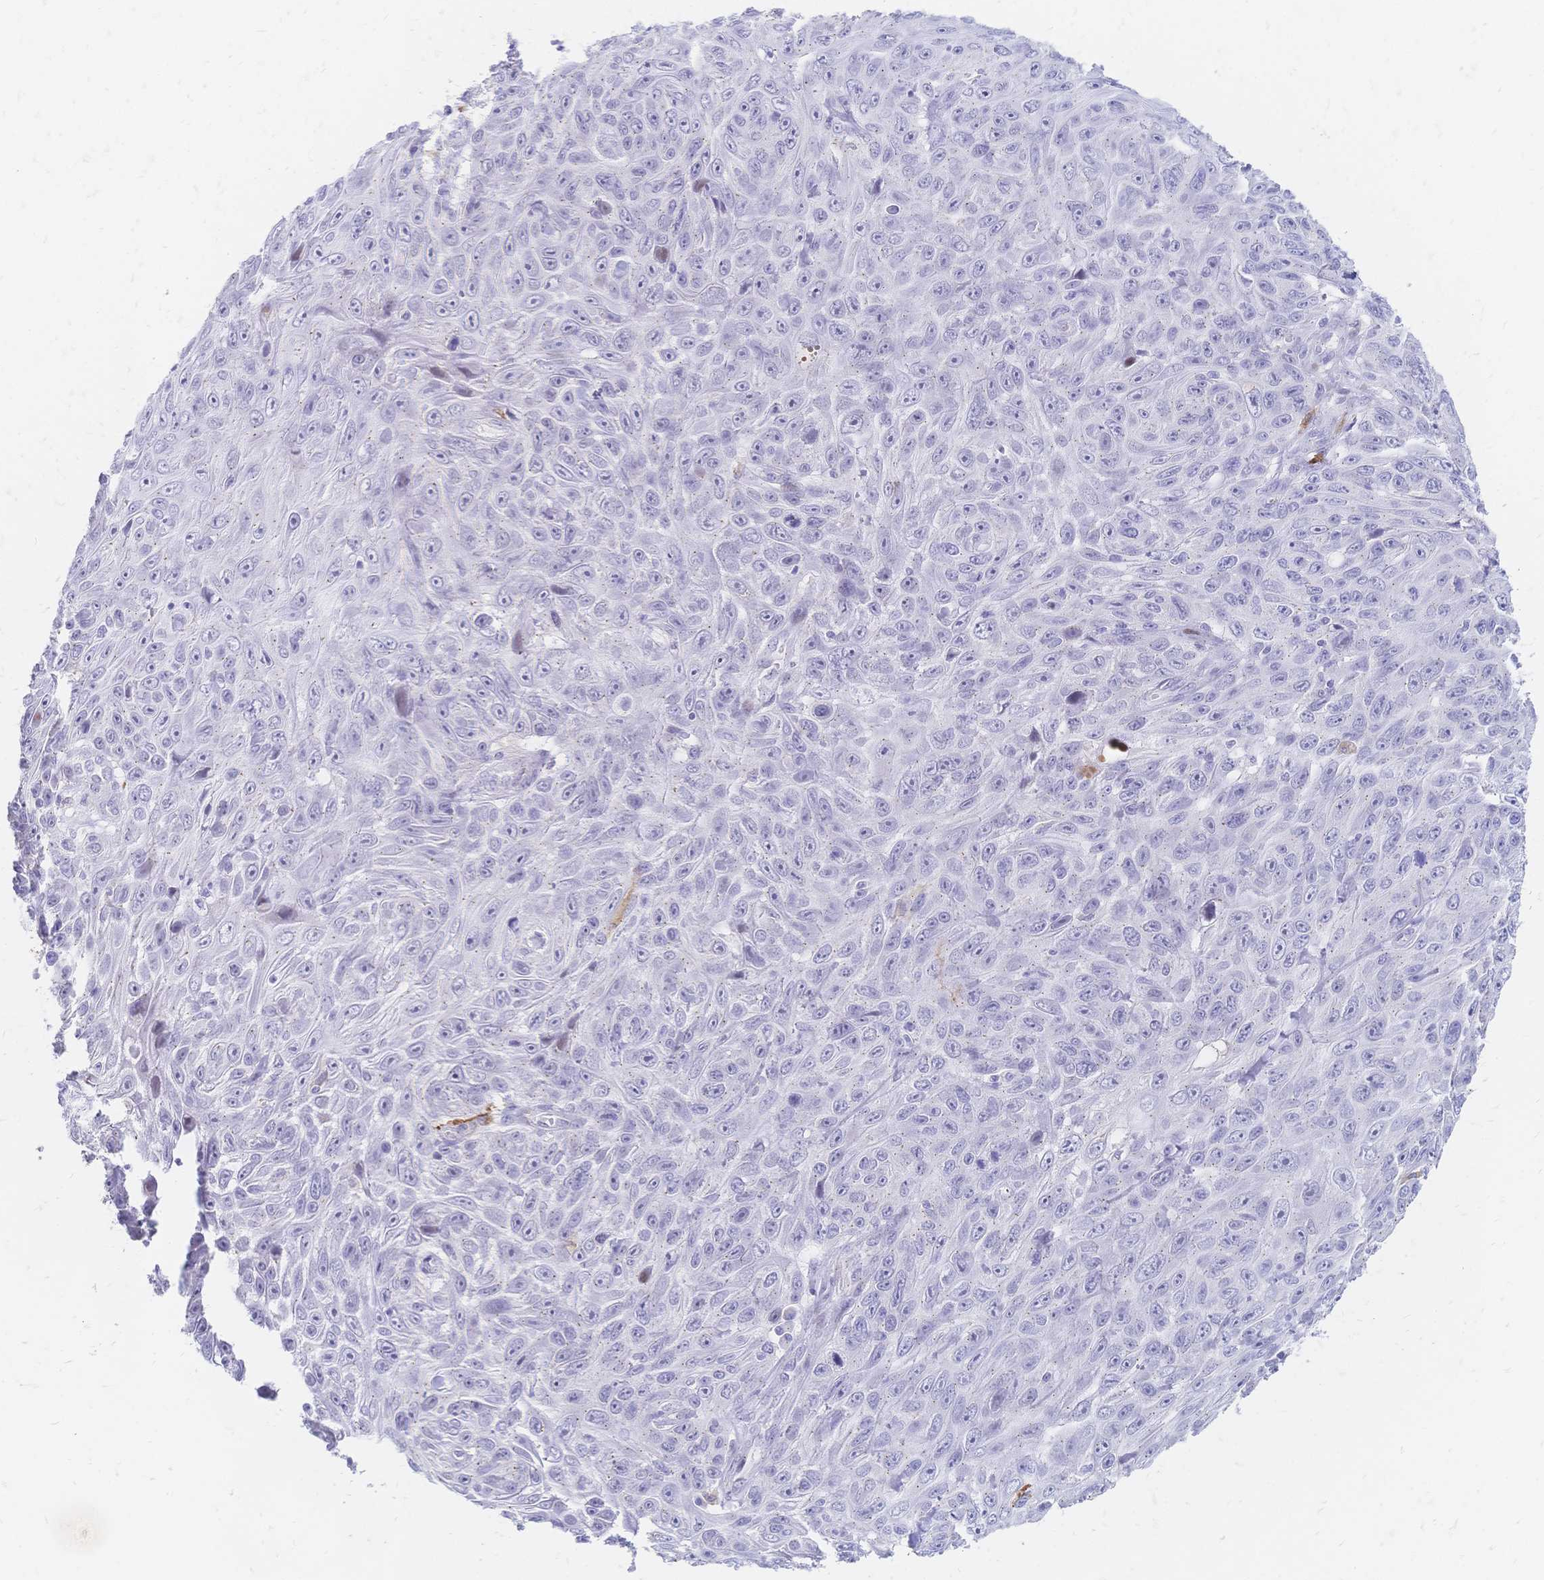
{"staining": {"intensity": "negative", "quantity": "none", "location": "none"}, "tissue": "skin cancer", "cell_type": "Tumor cells", "image_type": "cancer", "snomed": [{"axis": "morphology", "description": "Squamous cell carcinoma, NOS"}, {"axis": "topography", "description": "Skin"}], "caption": "The histopathology image displays no staining of tumor cells in skin squamous cell carcinoma.", "gene": "PSORS1C2", "patient": {"sex": "male", "age": 82}}